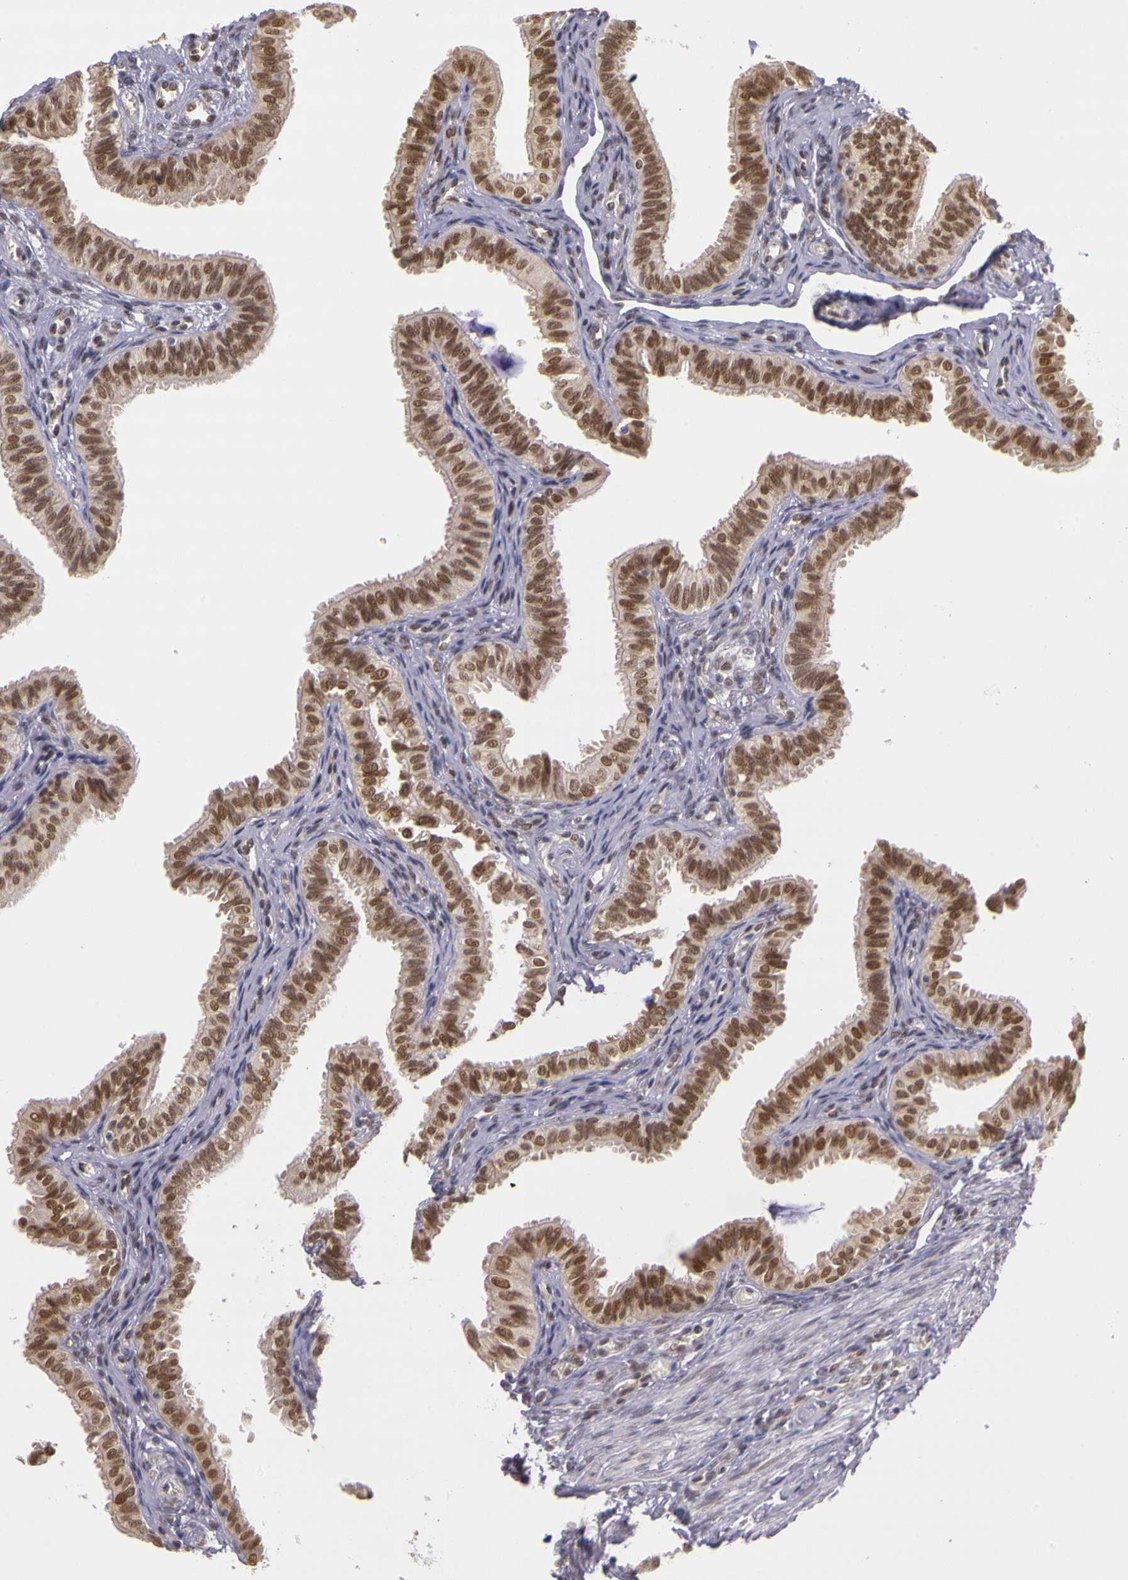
{"staining": {"intensity": "moderate", "quantity": ">75%", "location": "nuclear"}, "tissue": "fallopian tube", "cell_type": "Glandular cells", "image_type": "normal", "snomed": [{"axis": "morphology", "description": "Normal tissue, NOS"}, {"axis": "topography", "description": "Fallopian tube"}], "caption": "Immunohistochemical staining of benign fallopian tube exhibits >75% levels of moderate nuclear protein expression in approximately >75% of glandular cells. Using DAB (3,3'-diaminobenzidine) (brown) and hematoxylin (blue) stains, captured at high magnification using brightfield microscopy.", "gene": "WDR13", "patient": {"sex": "female", "age": 42}}